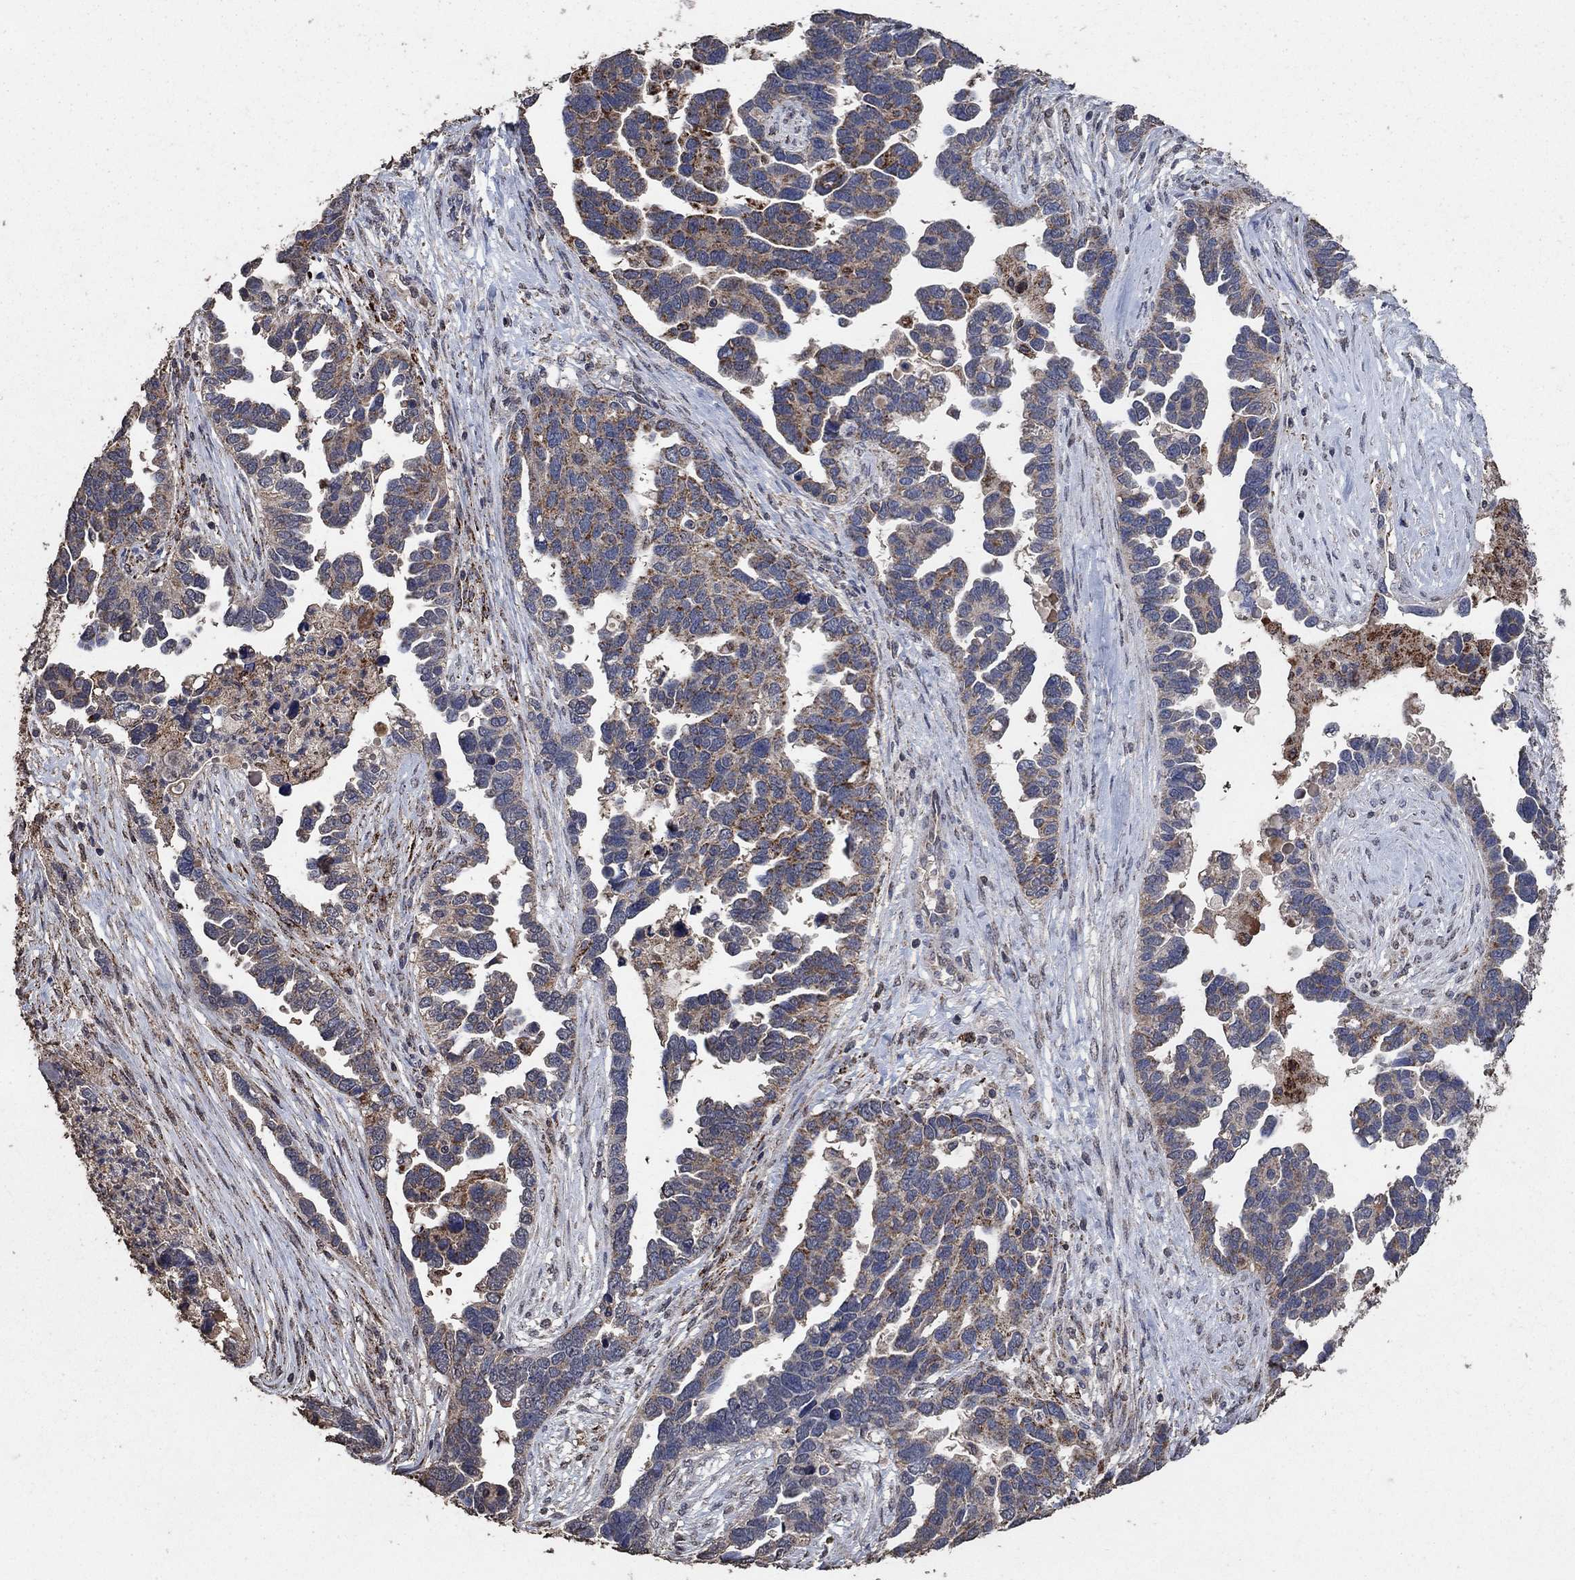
{"staining": {"intensity": "weak", "quantity": ">75%", "location": "cytoplasmic/membranous"}, "tissue": "ovarian cancer", "cell_type": "Tumor cells", "image_type": "cancer", "snomed": [{"axis": "morphology", "description": "Cystadenocarcinoma, serous, NOS"}, {"axis": "topography", "description": "Ovary"}], "caption": "Immunohistochemistry (IHC) photomicrograph of serous cystadenocarcinoma (ovarian) stained for a protein (brown), which reveals low levels of weak cytoplasmic/membranous staining in about >75% of tumor cells.", "gene": "MRPS24", "patient": {"sex": "female", "age": 54}}